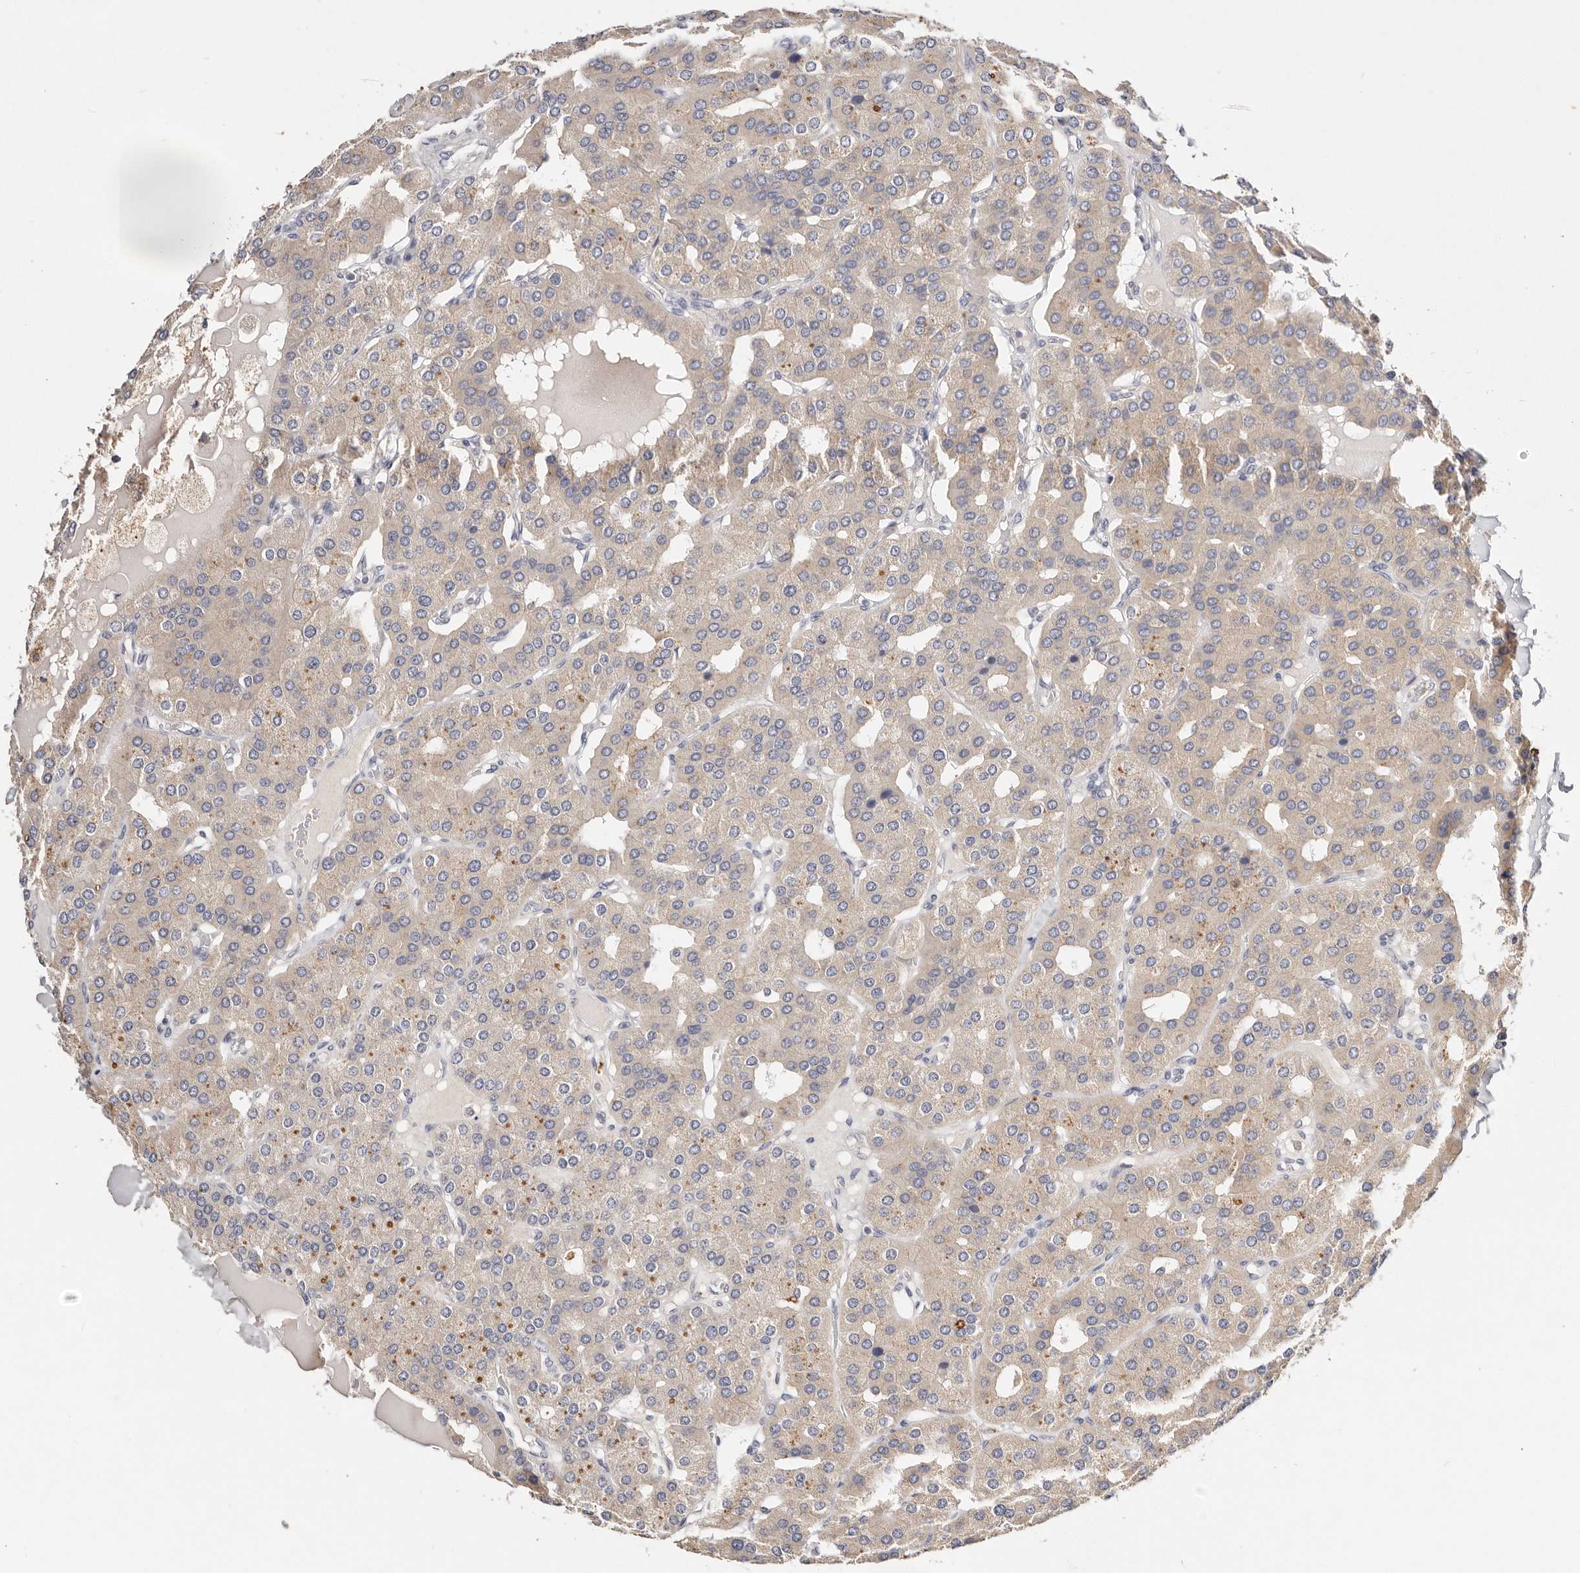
{"staining": {"intensity": "weak", "quantity": "<25%", "location": "cytoplasmic/membranous"}, "tissue": "parathyroid gland", "cell_type": "Glandular cells", "image_type": "normal", "snomed": [{"axis": "morphology", "description": "Normal tissue, NOS"}, {"axis": "morphology", "description": "Adenoma, NOS"}, {"axis": "topography", "description": "Parathyroid gland"}], "caption": "This image is of benign parathyroid gland stained with immunohistochemistry (IHC) to label a protein in brown with the nuclei are counter-stained blue. There is no staining in glandular cells.", "gene": "VIPAS39", "patient": {"sex": "female", "age": 86}}